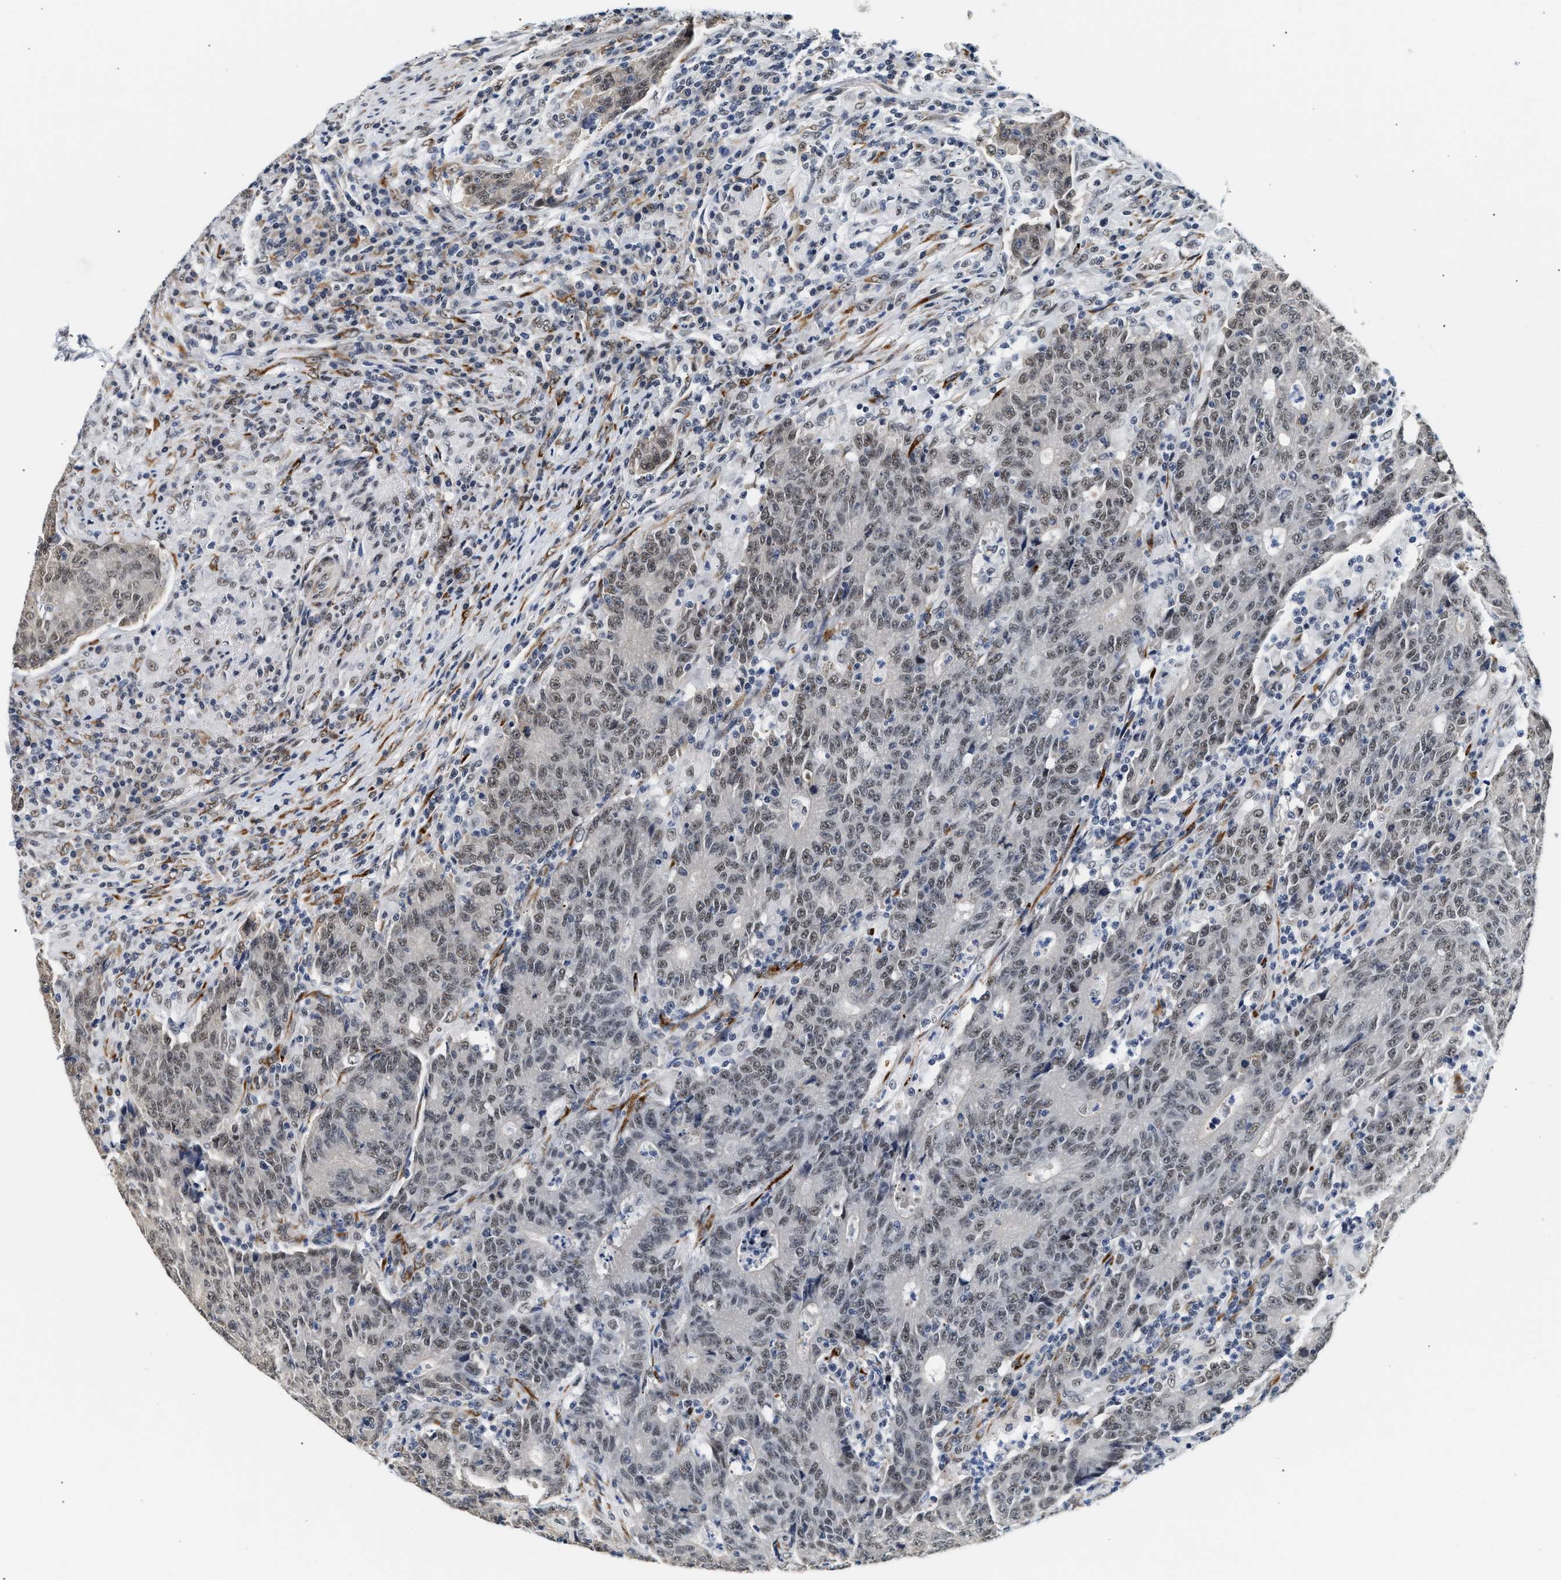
{"staining": {"intensity": "weak", "quantity": ">75%", "location": "nuclear"}, "tissue": "colorectal cancer", "cell_type": "Tumor cells", "image_type": "cancer", "snomed": [{"axis": "morphology", "description": "Normal tissue, NOS"}, {"axis": "morphology", "description": "Adenocarcinoma, NOS"}, {"axis": "topography", "description": "Colon"}], "caption": "Immunohistochemistry (IHC) micrograph of neoplastic tissue: colorectal cancer stained using immunohistochemistry (IHC) displays low levels of weak protein expression localized specifically in the nuclear of tumor cells, appearing as a nuclear brown color.", "gene": "THOC1", "patient": {"sex": "female", "age": 75}}